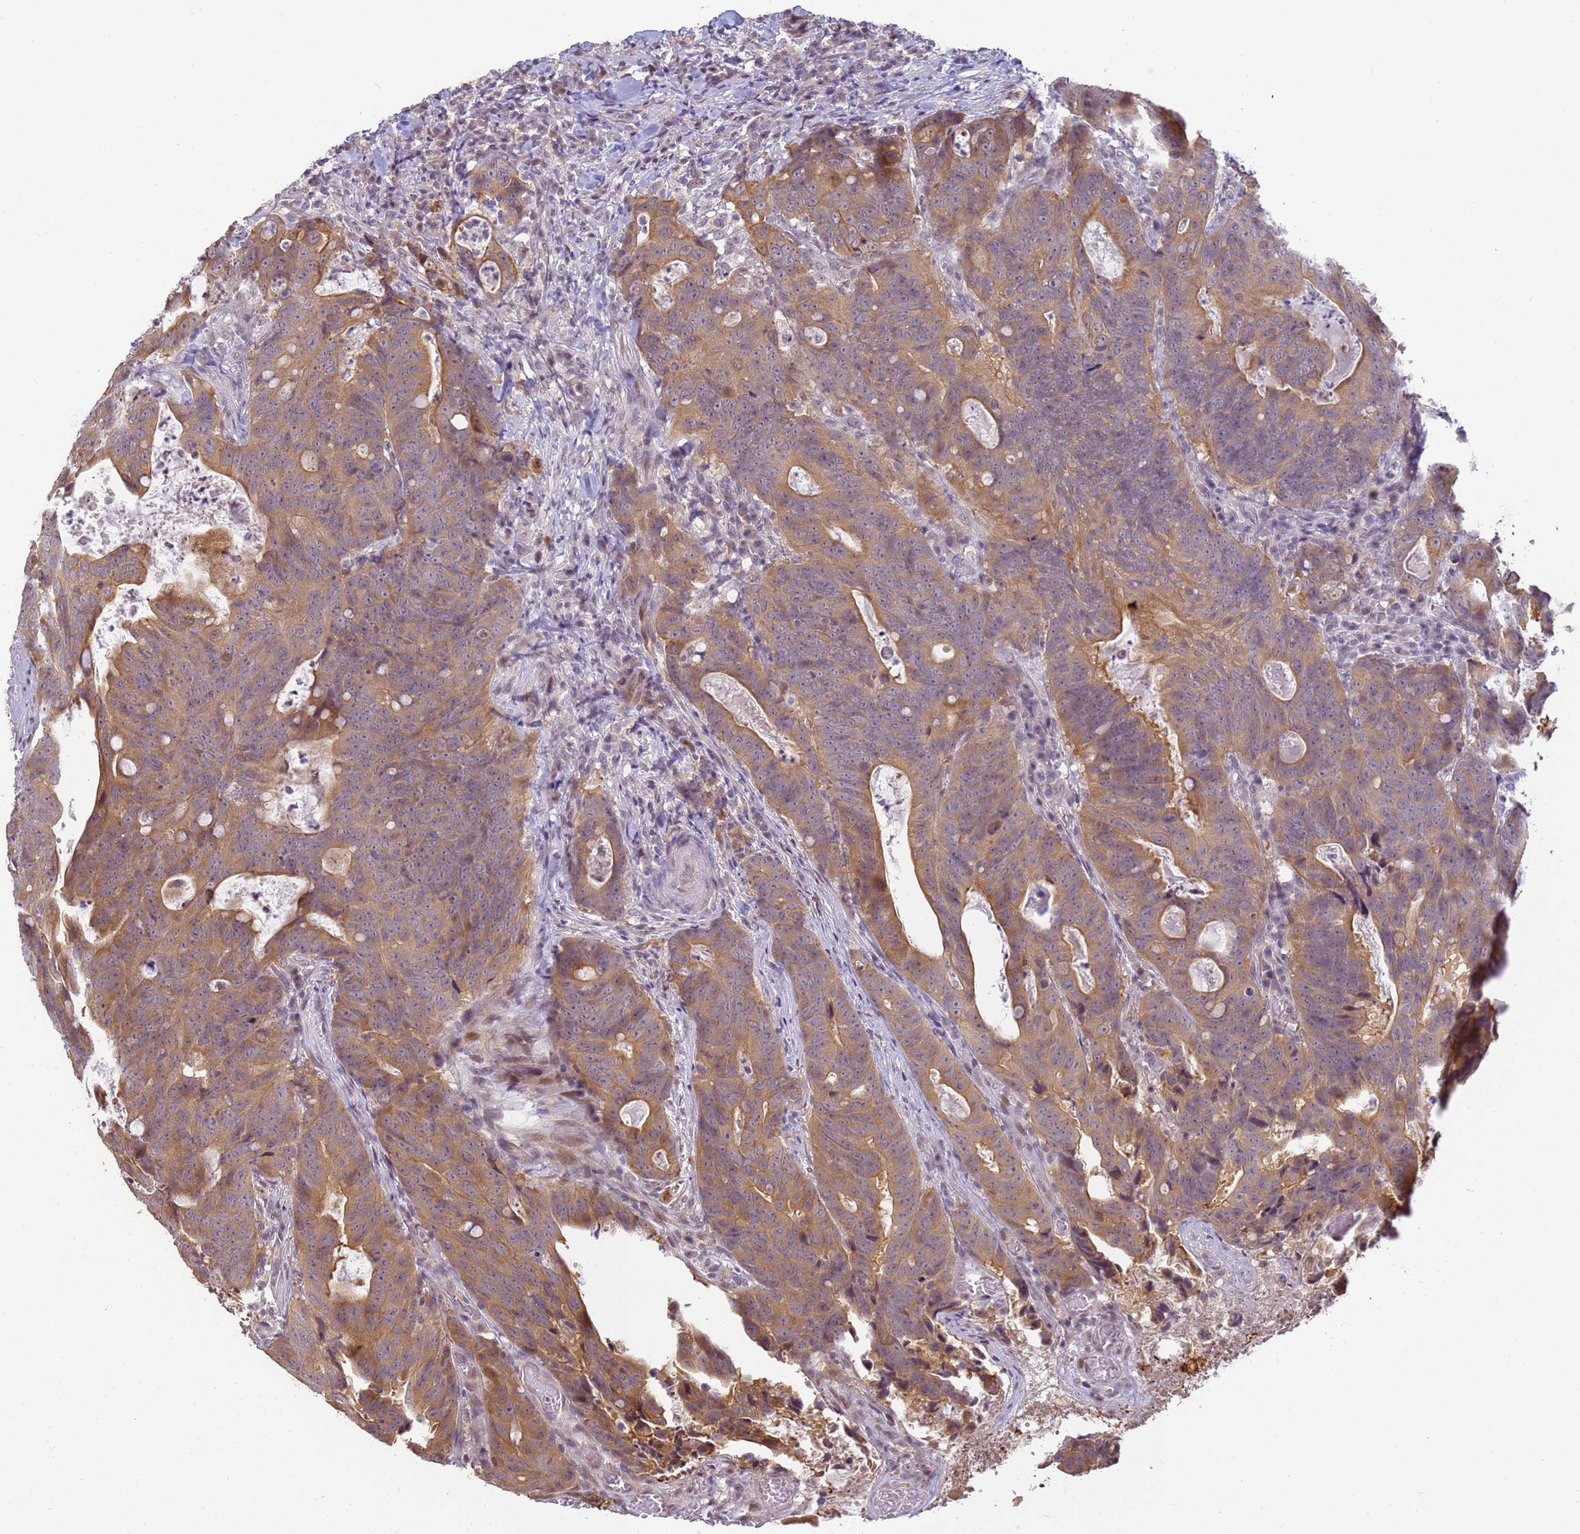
{"staining": {"intensity": "moderate", "quantity": ">75%", "location": "cytoplasmic/membranous"}, "tissue": "colorectal cancer", "cell_type": "Tumor cells", "image_type": "cancer", "snomed": [{"axis": "morphology", "description": "Adenocarcinoma, NOS"}, {"axis": "topography", "description": "Colon"}], "caption": "Colorectal cancer (adenocarcinoma) was stained to show a protein in brown. There is medium levels of moderate cytoplasmic/membranous staining in about >75% of tumor cells.", "gene": "VWA3A", "patient": {"sex": "female", "age": 82}}